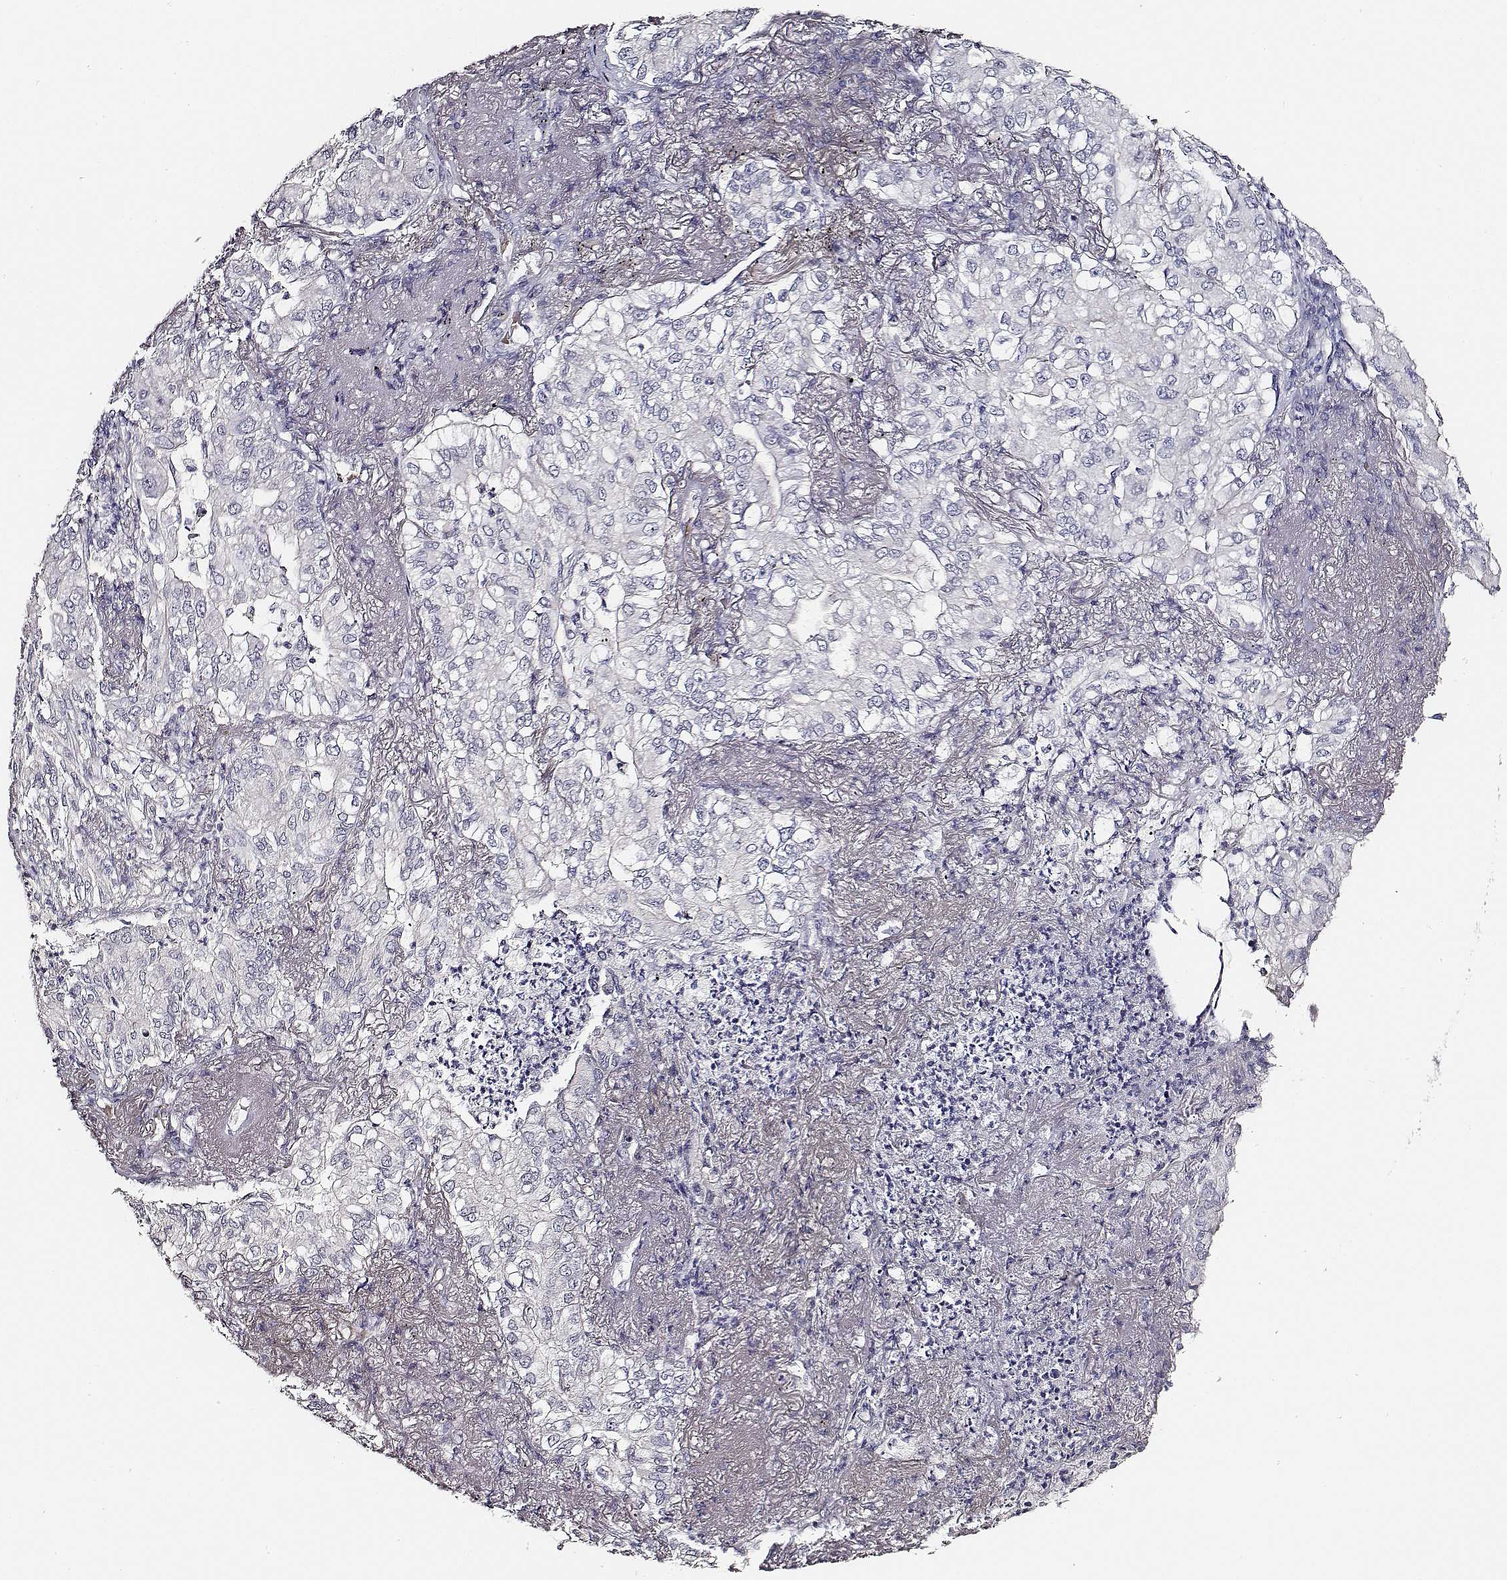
{"staining": {"intensity": "negative", "quantity": "none", "location": "none"}, "tissue": "lung cancer", "cell_type": "Tumor cells", "image_type": "cancer", "snomed": [{"axis": "morphology", "description": "Adenocarcinoma, NOS"}, {"axis": "topography", "description": "Lung"}], "caption": "An image of lung adenocarcinoma stained for a protein displays no brown staining in tumor cells.", "gene": "AADAT", "patient": {"sex": "female", "age": 73}}